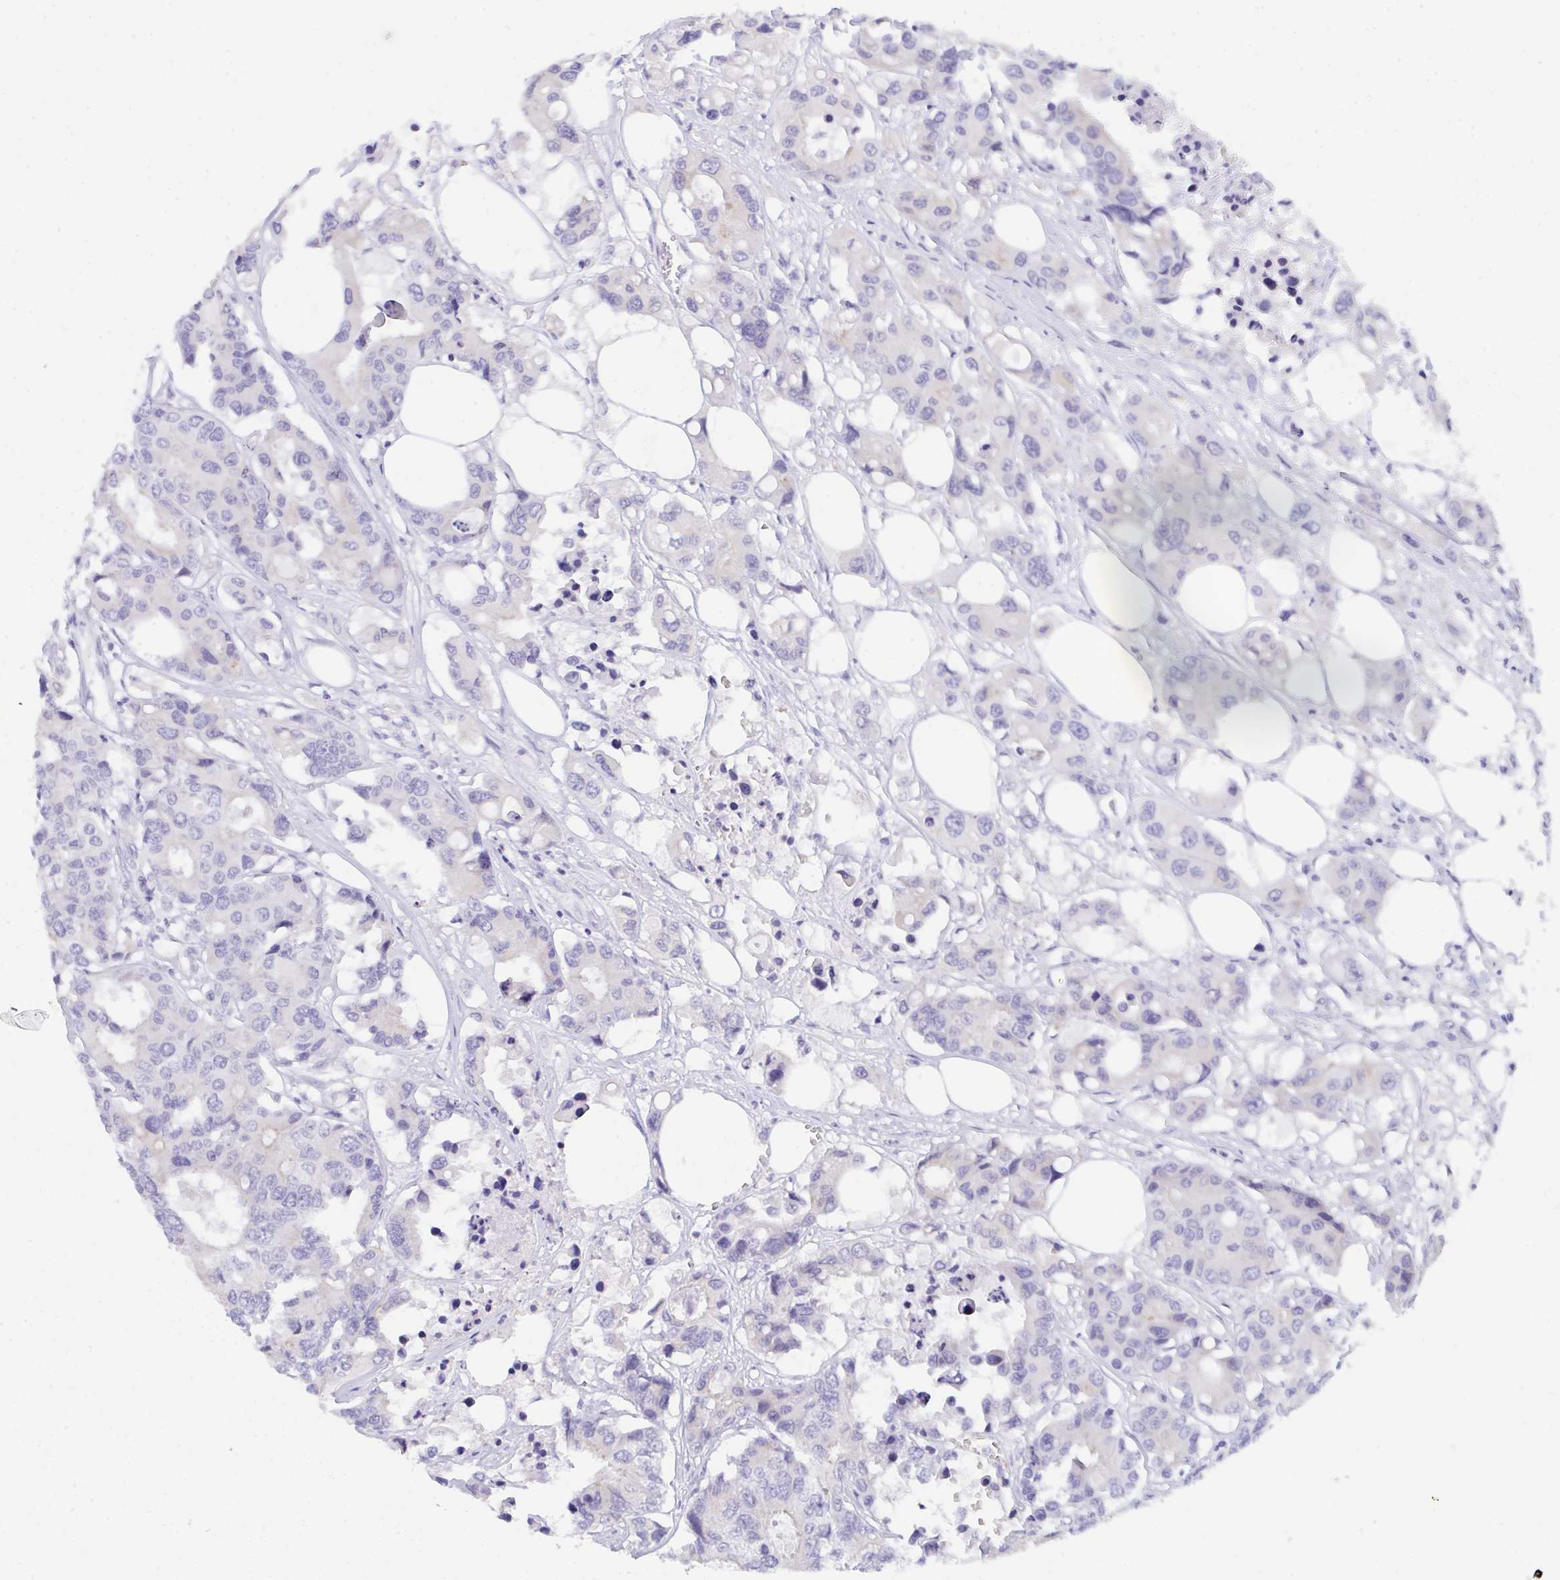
{"staining": {"intensity": "negative", "quantity": "none", "location": "none"}, "tissue": "colorectal cancer", "cell_type": "Tumor cells", "image_type": "cancer", "snomed": [{"axis": "morphology", "description": "Adenocarcinoma, NOS"}, {"axis": "topography", "description": "Colon"}], "caption": "This is a photomicrograph of immunohistochemistry staining of colorectal adenocarcinoma, which shows no positivity in tumor cells. Brightfield microscopy of immunohistochemistry stained with DAB (brown) and hematoxylin (blue), captured at high magnification.", "gene": "CEP170B", "patient": {"sex": "male", "age": 77}}